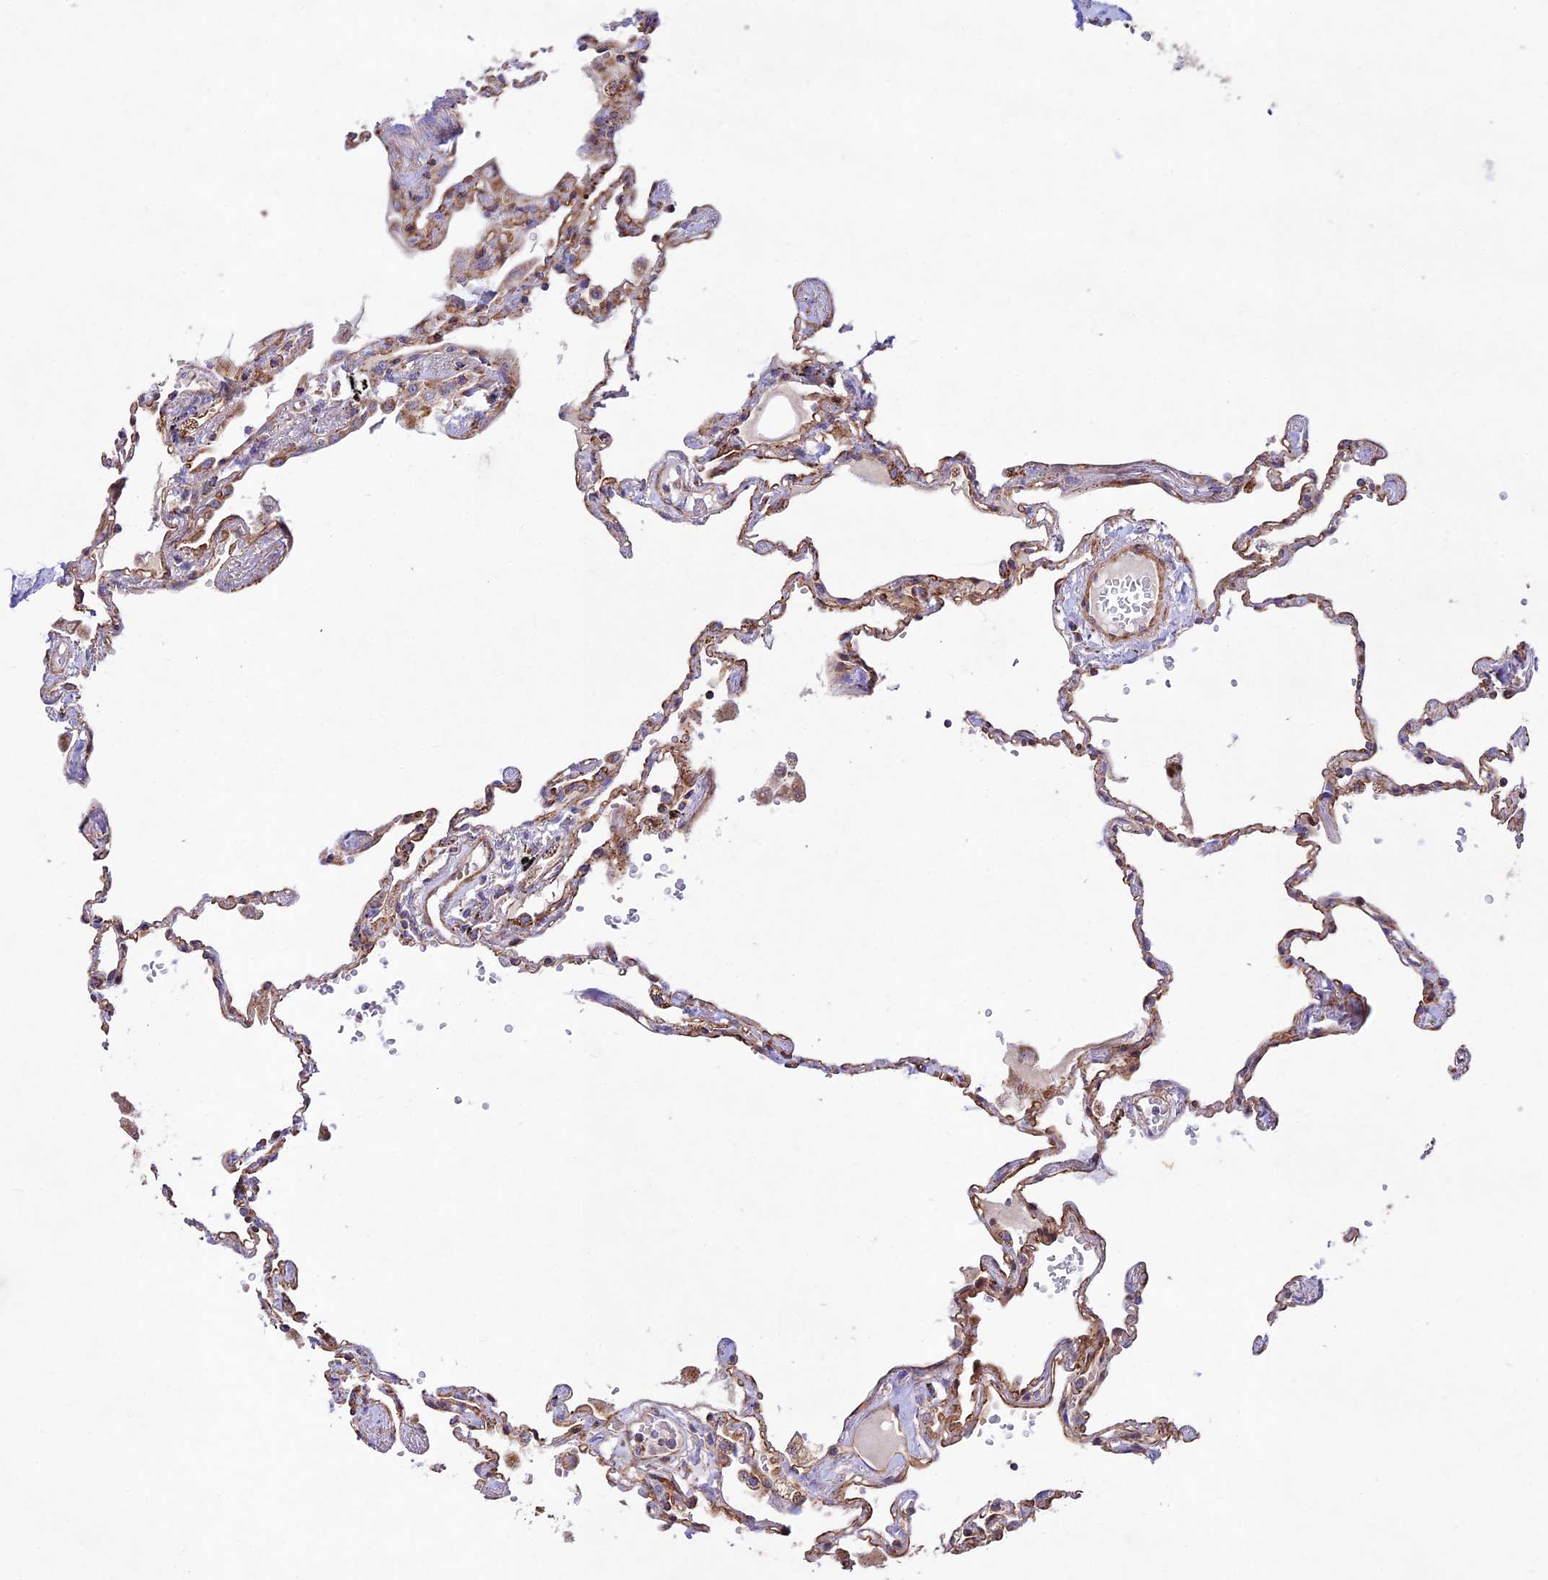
{"staining": {"intensity": "moderate", "quantity": "25%-75%", "location": "cytoplasmic/membranous"}, "tissue": "lung", "cell_type": "Alveolar cells", "image_type": "normal", "snomed": [{"axis": "morphology", "description": "Normal tissue, NOS"}, {"axis": "topography", "description": "Lung"}], "caption": "Lung stained for a protein (brown) exhibits moderate cytoplasmic/membranous positive expression in approximately 25%-75% of alveolar cells.", "gene": "KHDC3L", "patient": {"sex": "female", "age": 67}}